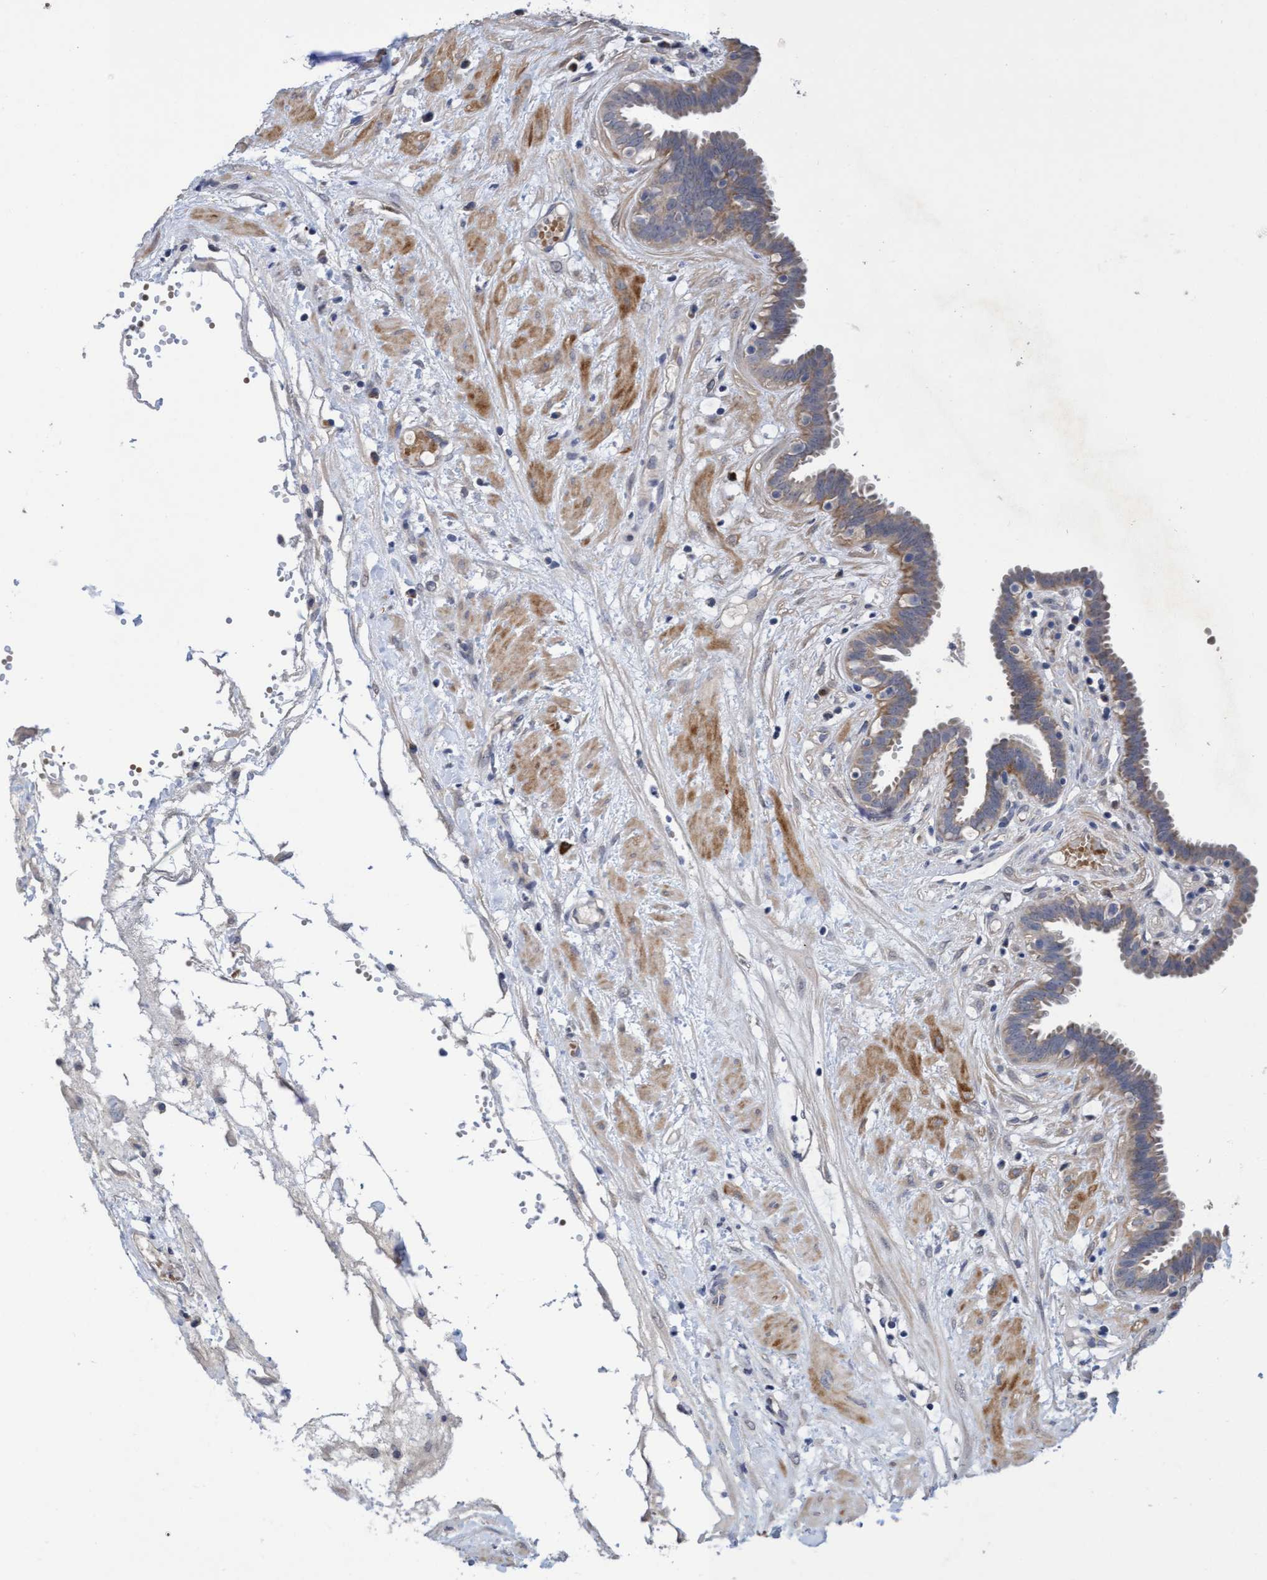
{"staining": {"intensity": "weak", "quantity": "25%-75%", "location": "cytoplasmic/membranous"}, "tissue": "fallopian tube", "cell_type": "Glandular cells", "image_type": "normal", "snomed": [{"axis": "morphology", "description": "Normal tissue, NOS"}, {"axis": "topography", "description": "Fallopian tube"}, {"axis": "topography", "description": "Placenta"}], "caption": "Benign fallopian tube was stained to show a protein in brown. There is low levels of weak cytoplasmic/membranous expression in about 25%-75% of glandular cells. (brown staining indicates protein expression, while blue staining denotes nuclei).", "gene": "SEMA4D", "patient": {"sex": "female", "age": 32}}